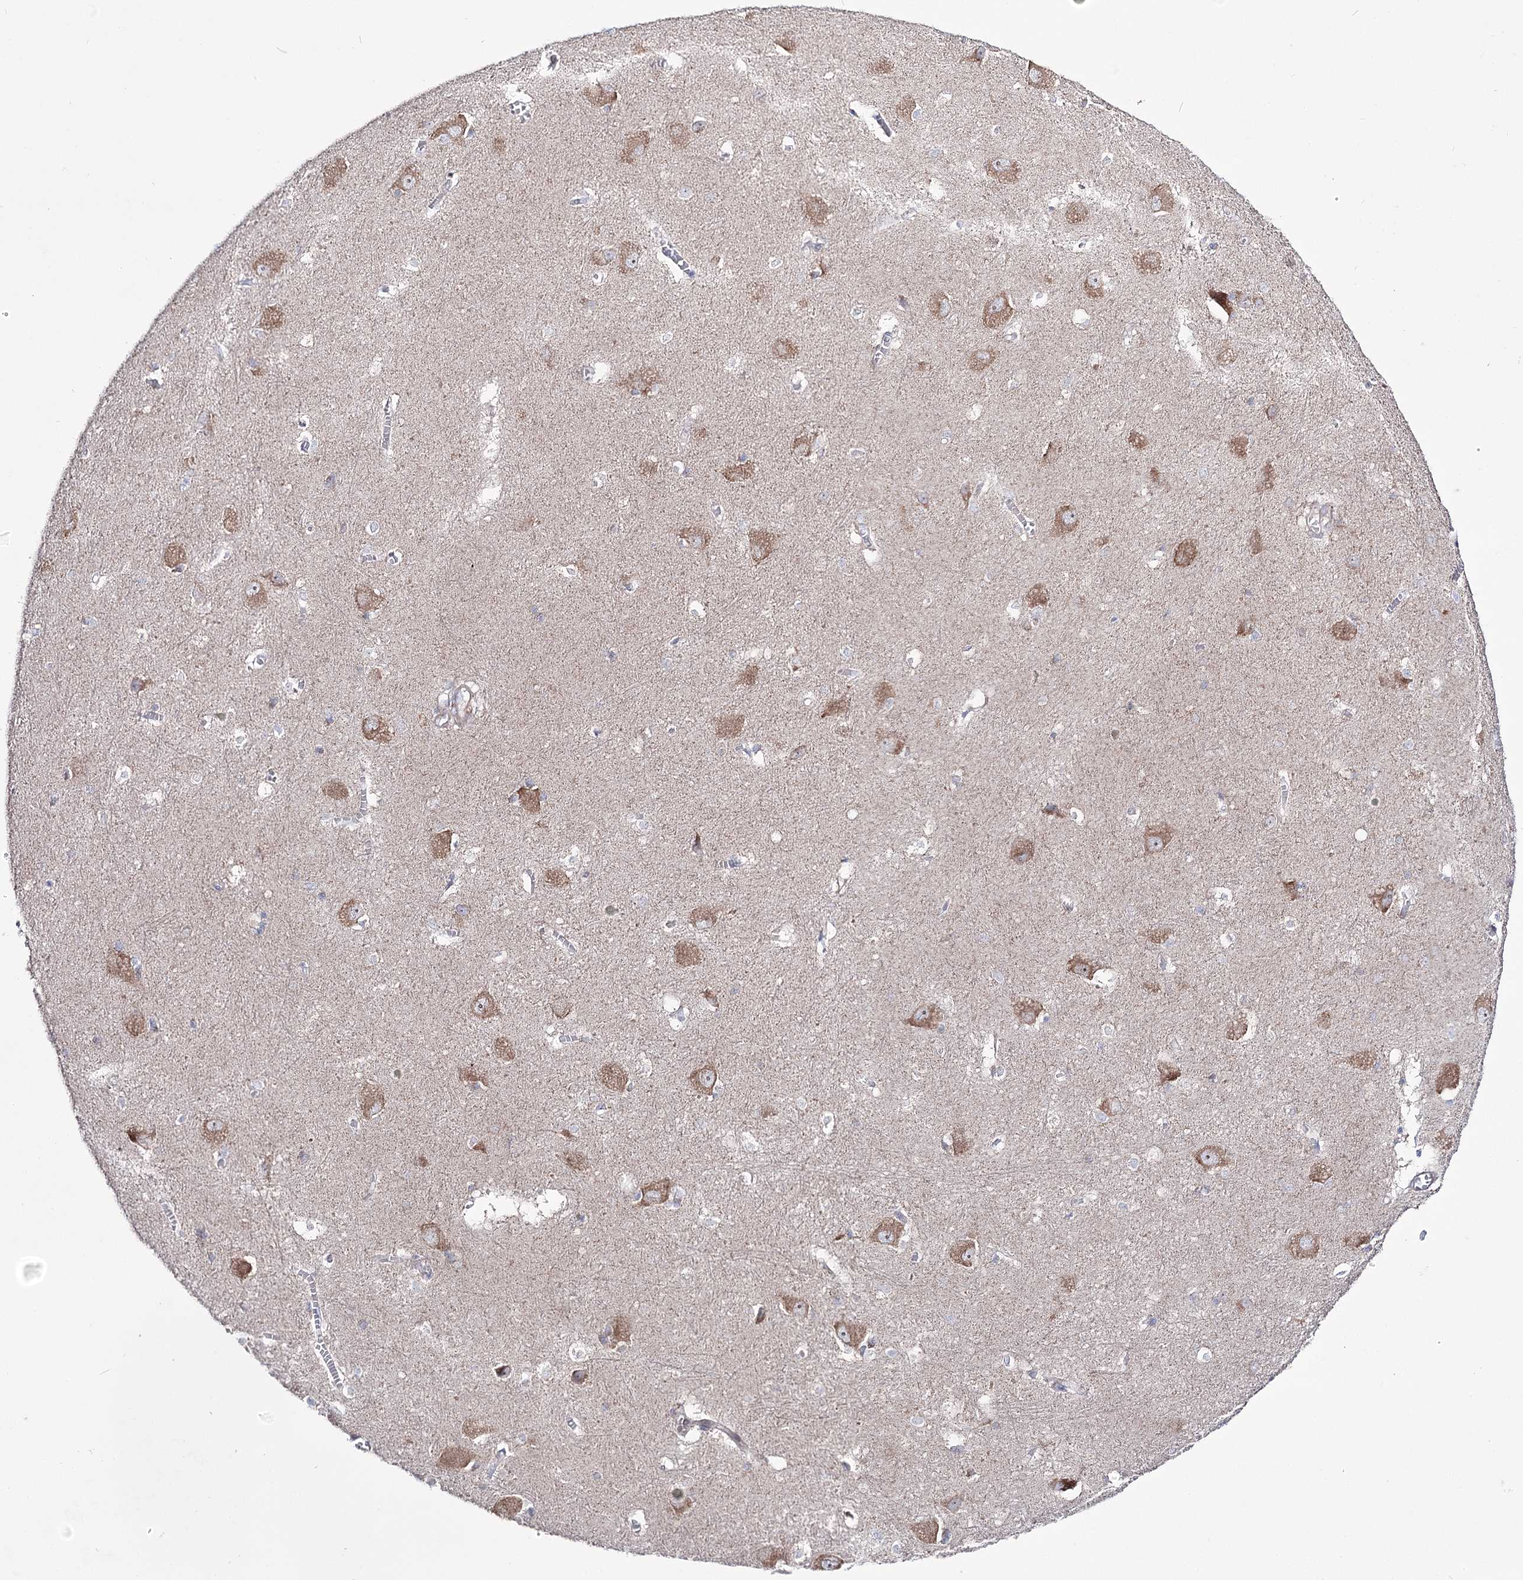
{"staining": {"intensity": "negative", "quantity": "none", "location": "none"}, "tissue": "caudate", "cell_type": "Glial cells", "image_type": "normal", "snomed": [{"axis": "morphology", "description": "Normal tissue, NOS"}, {"axis": "topography", "description": "Lateral ventricle wall"}], "caption": "Glial cells are negative for brown protein staining in benign caudate. (DAB immunohistochemistry (IHC) with hematoxylin counter stain).", "gene": "METTL5", "patient": {"sex": "male", "age": 37}}